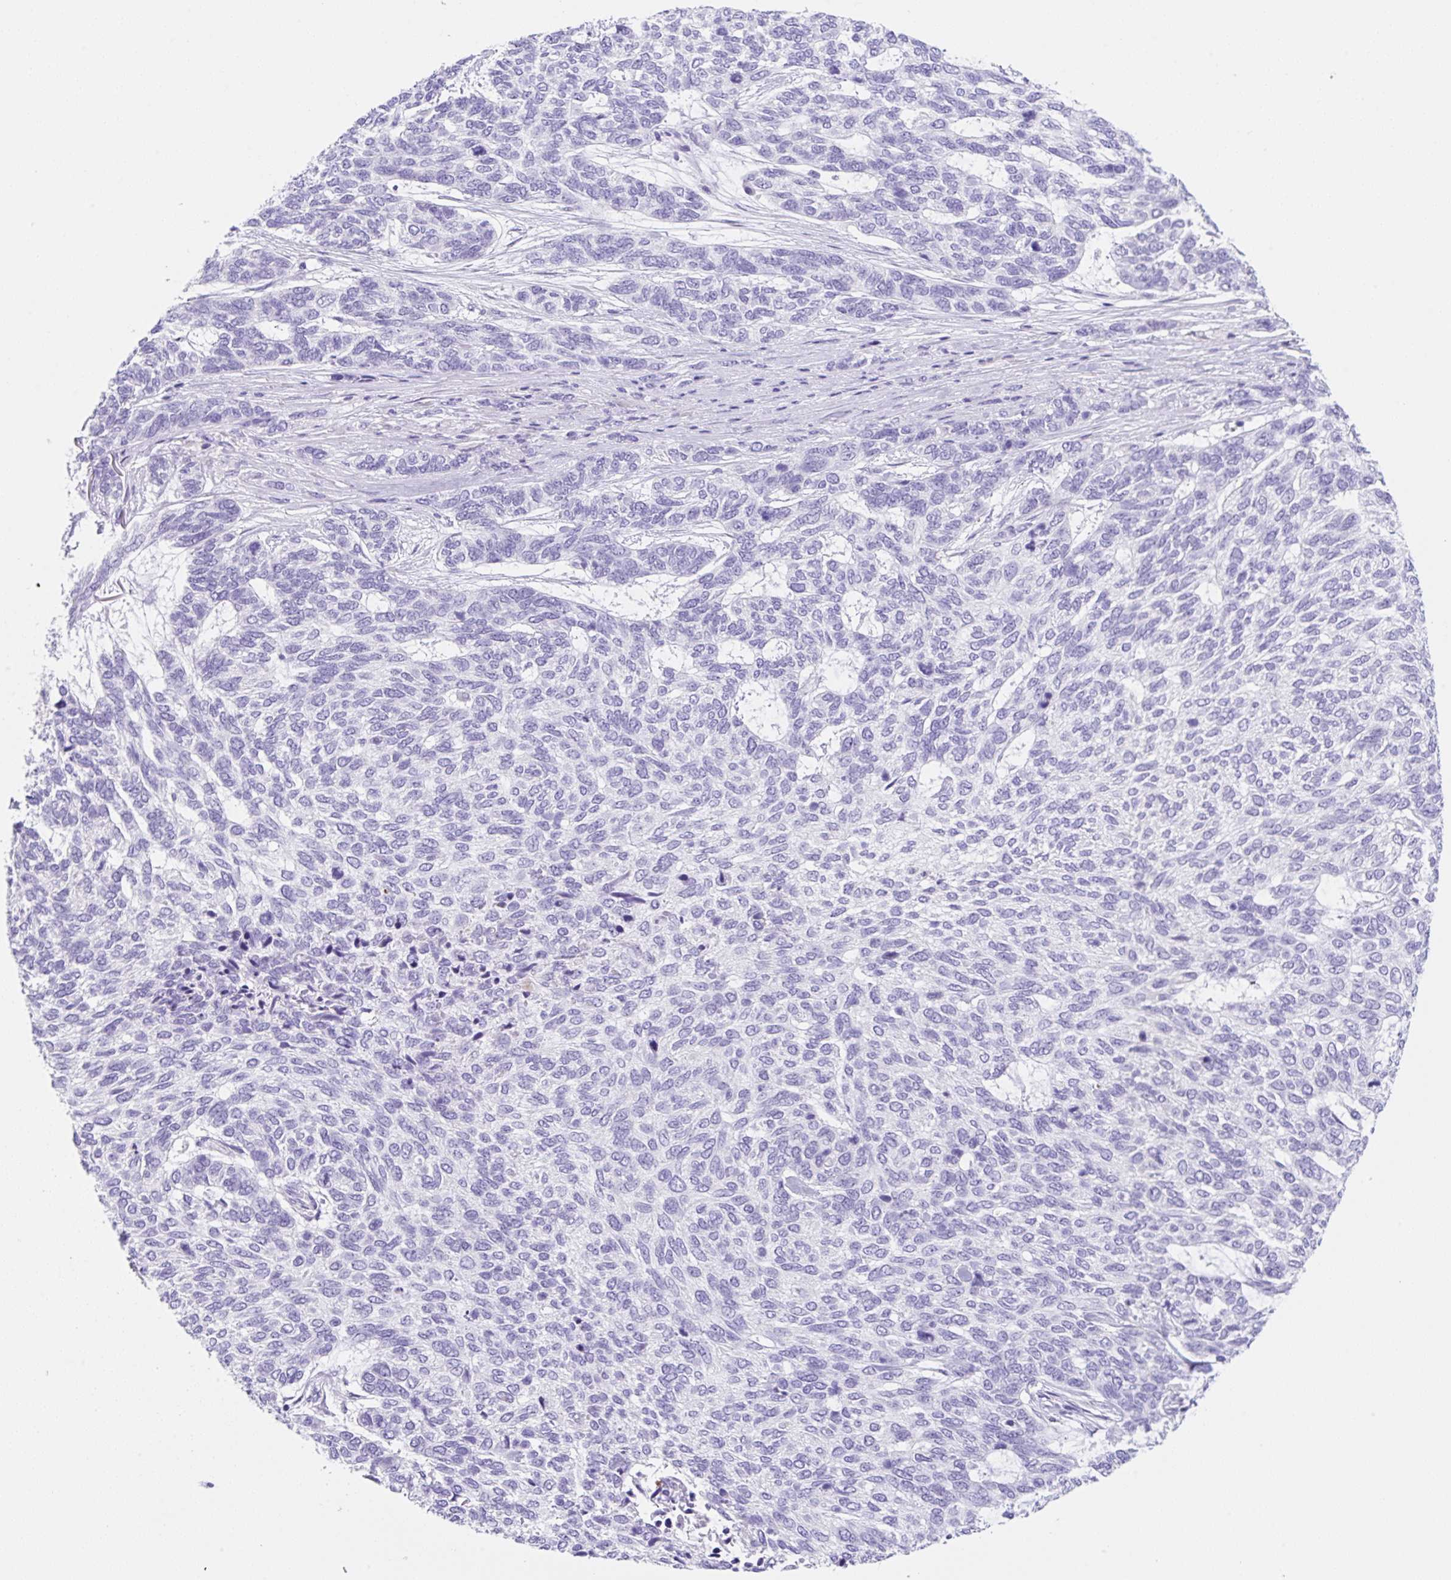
{"staining": {"intensity": "negative", "quantity": "none", "location": "none"}, "tissue": "skin cancer", "cell_type": "Tumor cells", "image_type": "cancer", "snomed": [{"axis": "morphology", "description": "Basal cell carcinoma"}, {"axis": "topography", "description": "Skin"}], "caption": "Immunohistochemistry image of skin basal cell carcinoma stained for a protein (brown), which displays no staining in tumor cells. (Stains: DAB immunohistochemistry with hematoxylin counter stain, Microscopy: brightfield microscopy at high magnification).", "gene": "KLK8", "patient": {"sex": "female", "age": 65}}